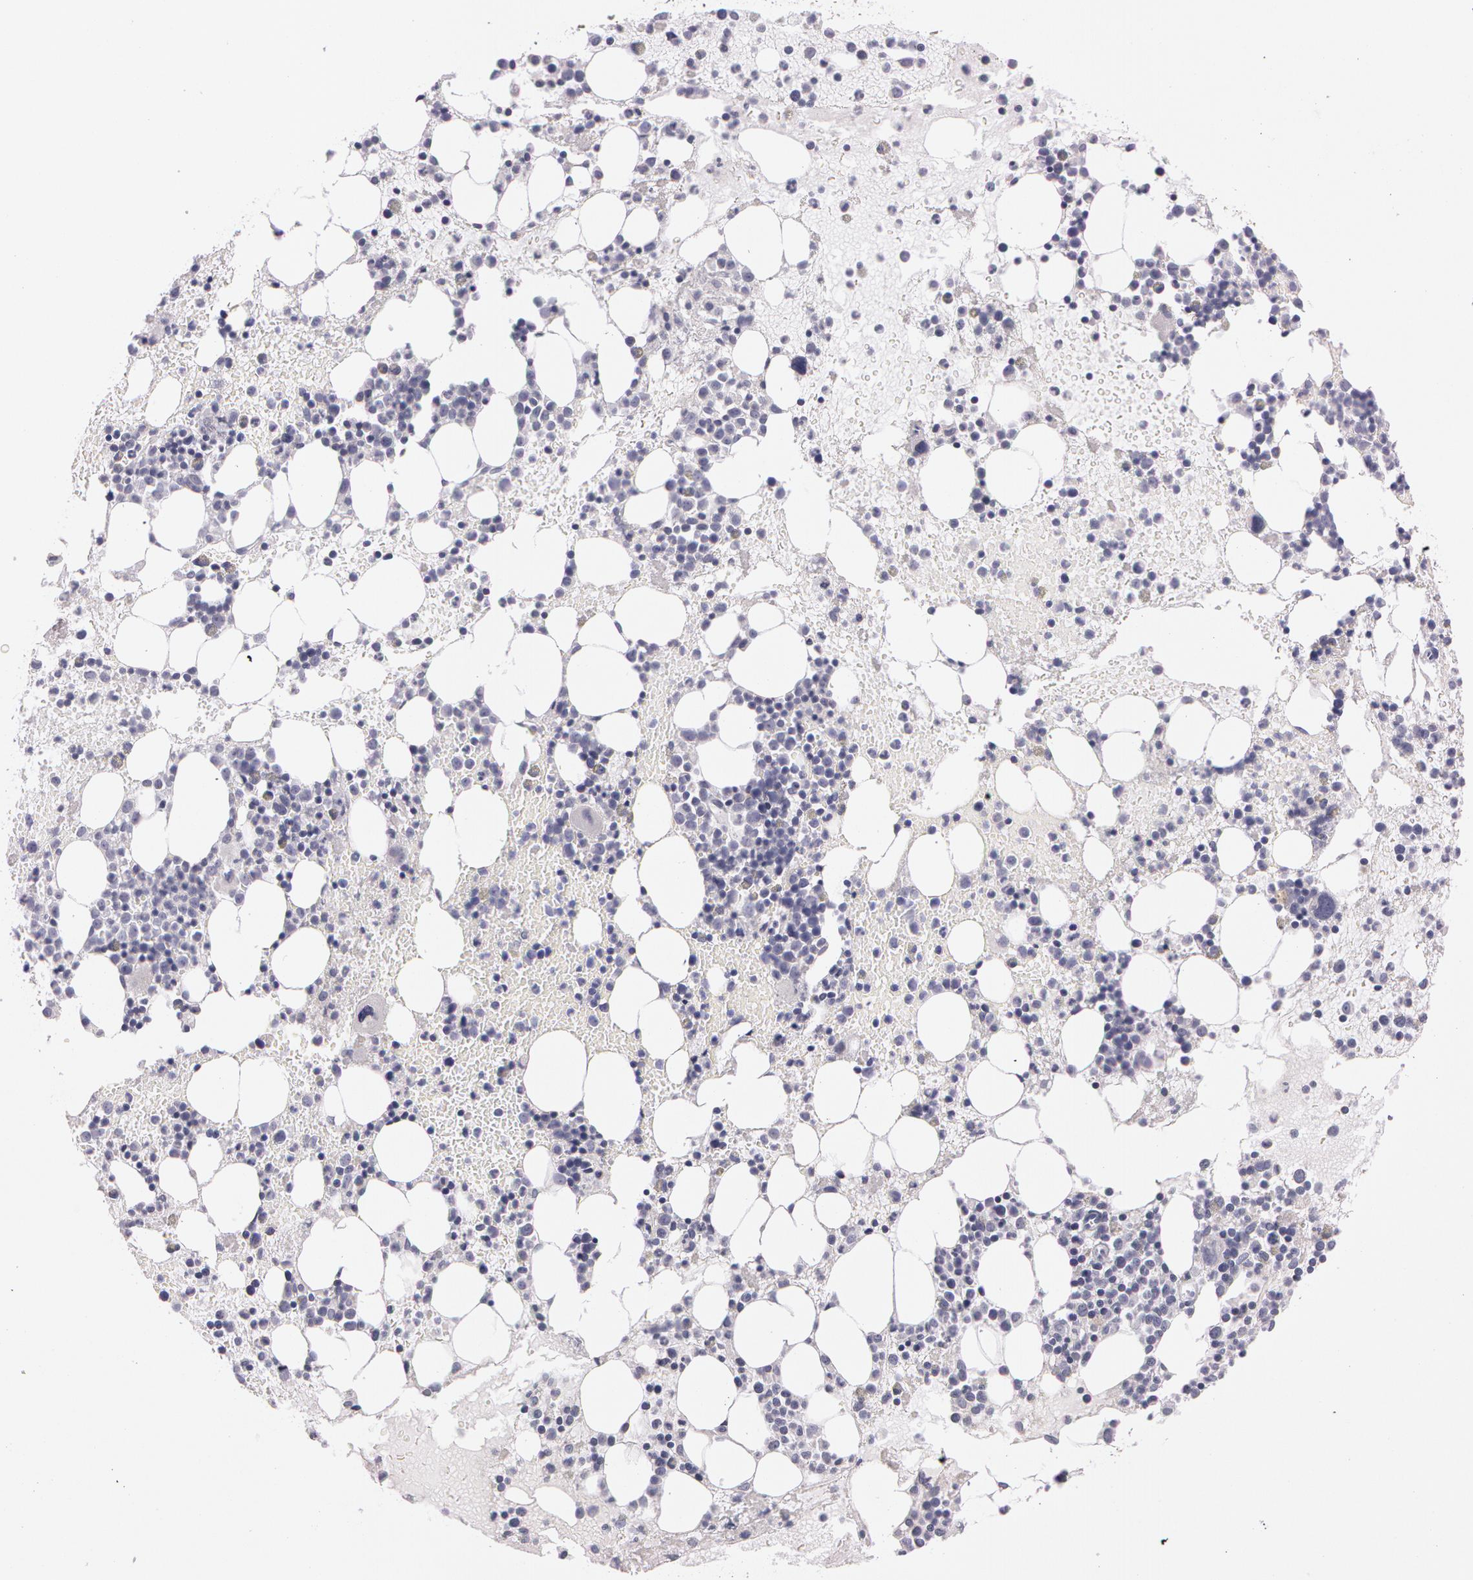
{"staining": {"intensity": "negative", "quantity": "none", "location": "none"}, "tissue": "bone marrow", "cell_type": "Hematopoietic cells", "image_type": "normal", "snomed": [{"axis": "morphology", "description": "Normal tissue, NOS"}, {"axis": "topography", "description": "Bone marrow"}], "caption": "IHC of normal bone marrow exhibits no positivity in hematopoietic cells.", "gene": "MXRA5", "patient": {"sex": "male", "age": 15}}